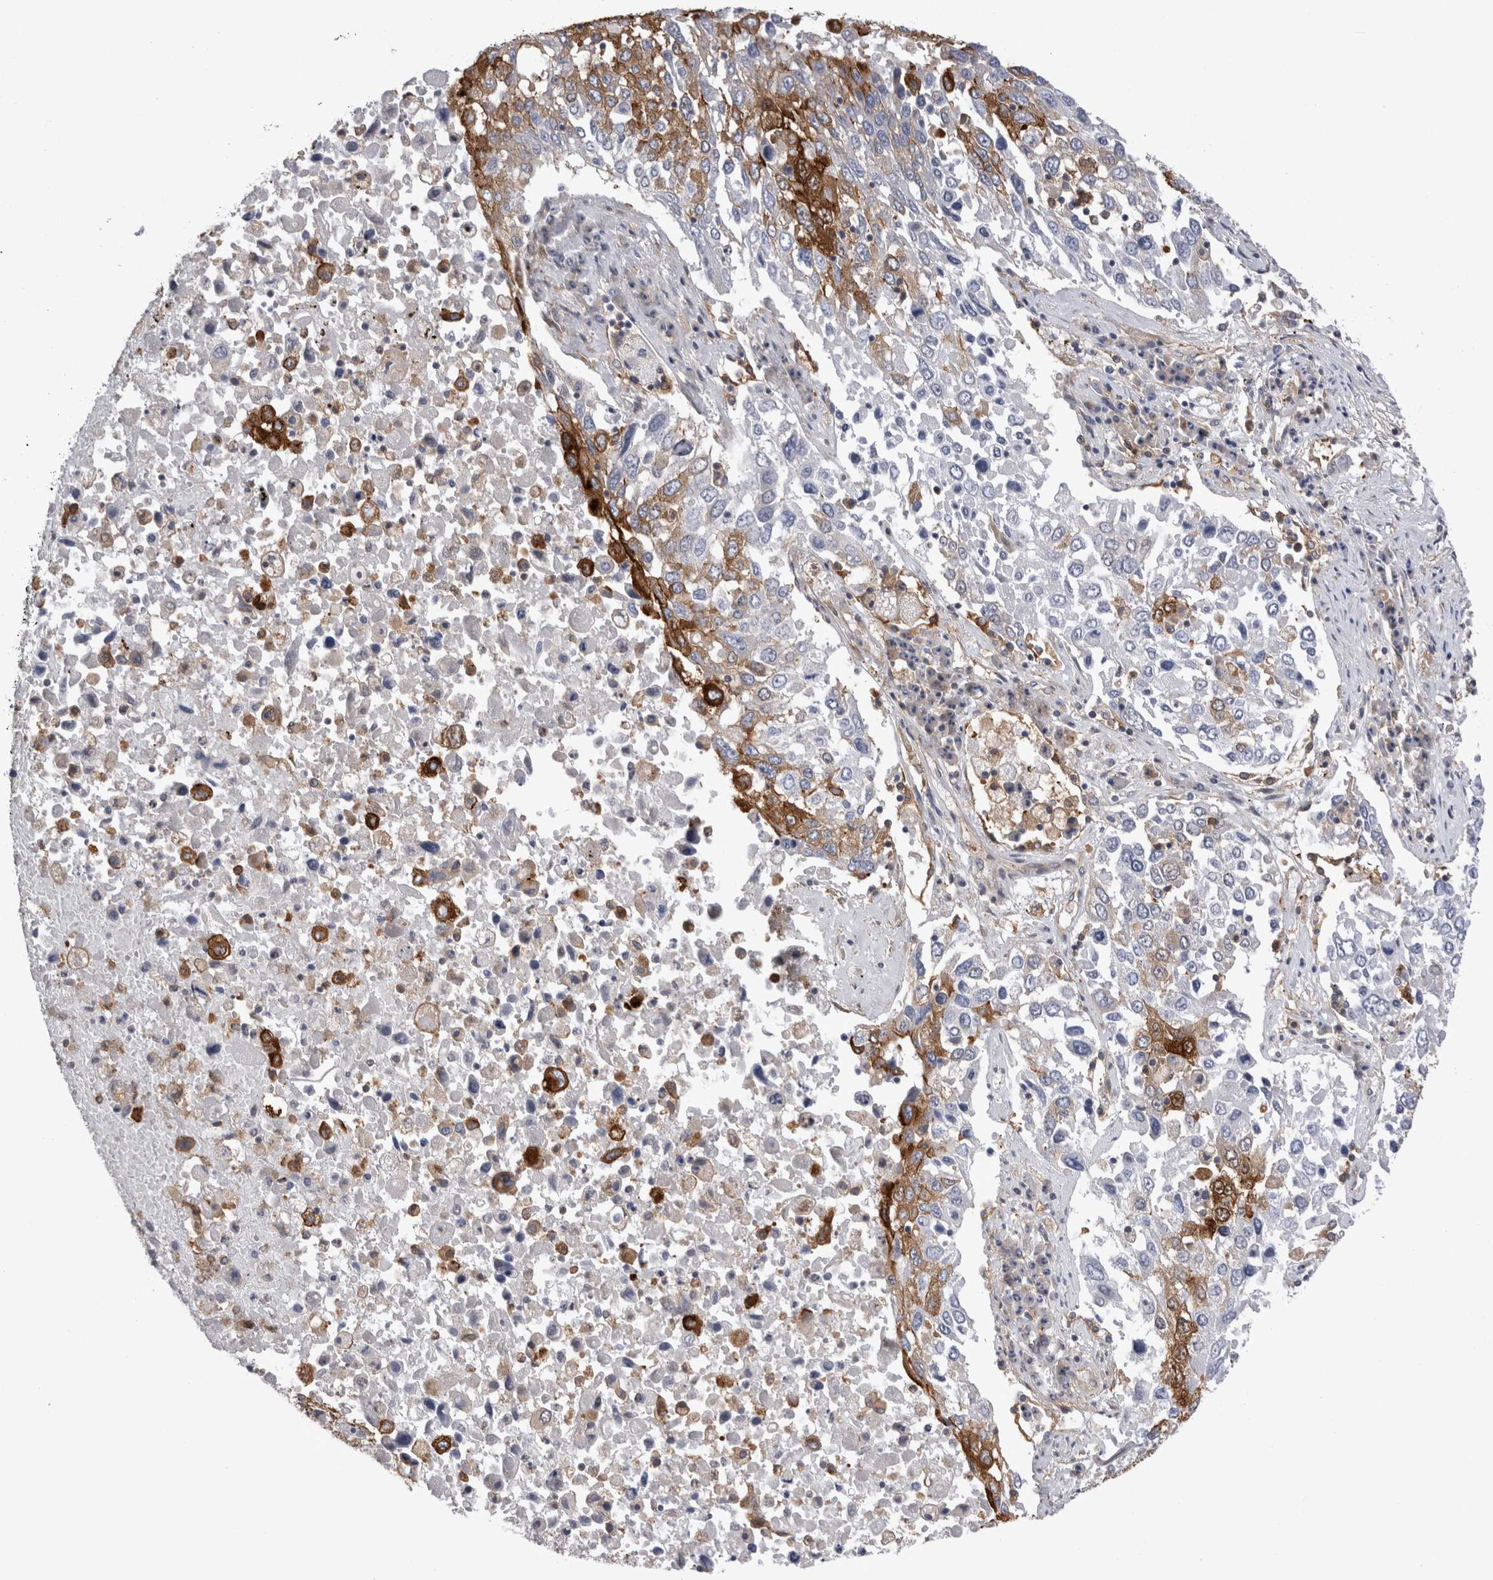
{"staining": {"intensity": "strong", "quantity": "25%-75%", "location": "cytoplasmic/membranous"}, "tissue": "lung cancer", "cell_type": "Tumor cells", "image_type": "cancer", "snomed": [{"axis": "morphology", "description": "Squamous cell carcinoma, NOS"}, {"axis": "topography", "description": "Lung"}], "caption": "IHC staining of lung squamous cell carcinoma, which demonstrates high levels of strong cytoplasmic/membranous positivity in approximately 25%-75% of tumor cells indicating strong cytoplasmic/membranous protein staining. The staining was performed using DAB (brown) for protein detection and nuclei were counterstained in hematoxylin (blue).", "gene": "RAB11FIP1", "patient": {"sex": "male", "age": 65}}